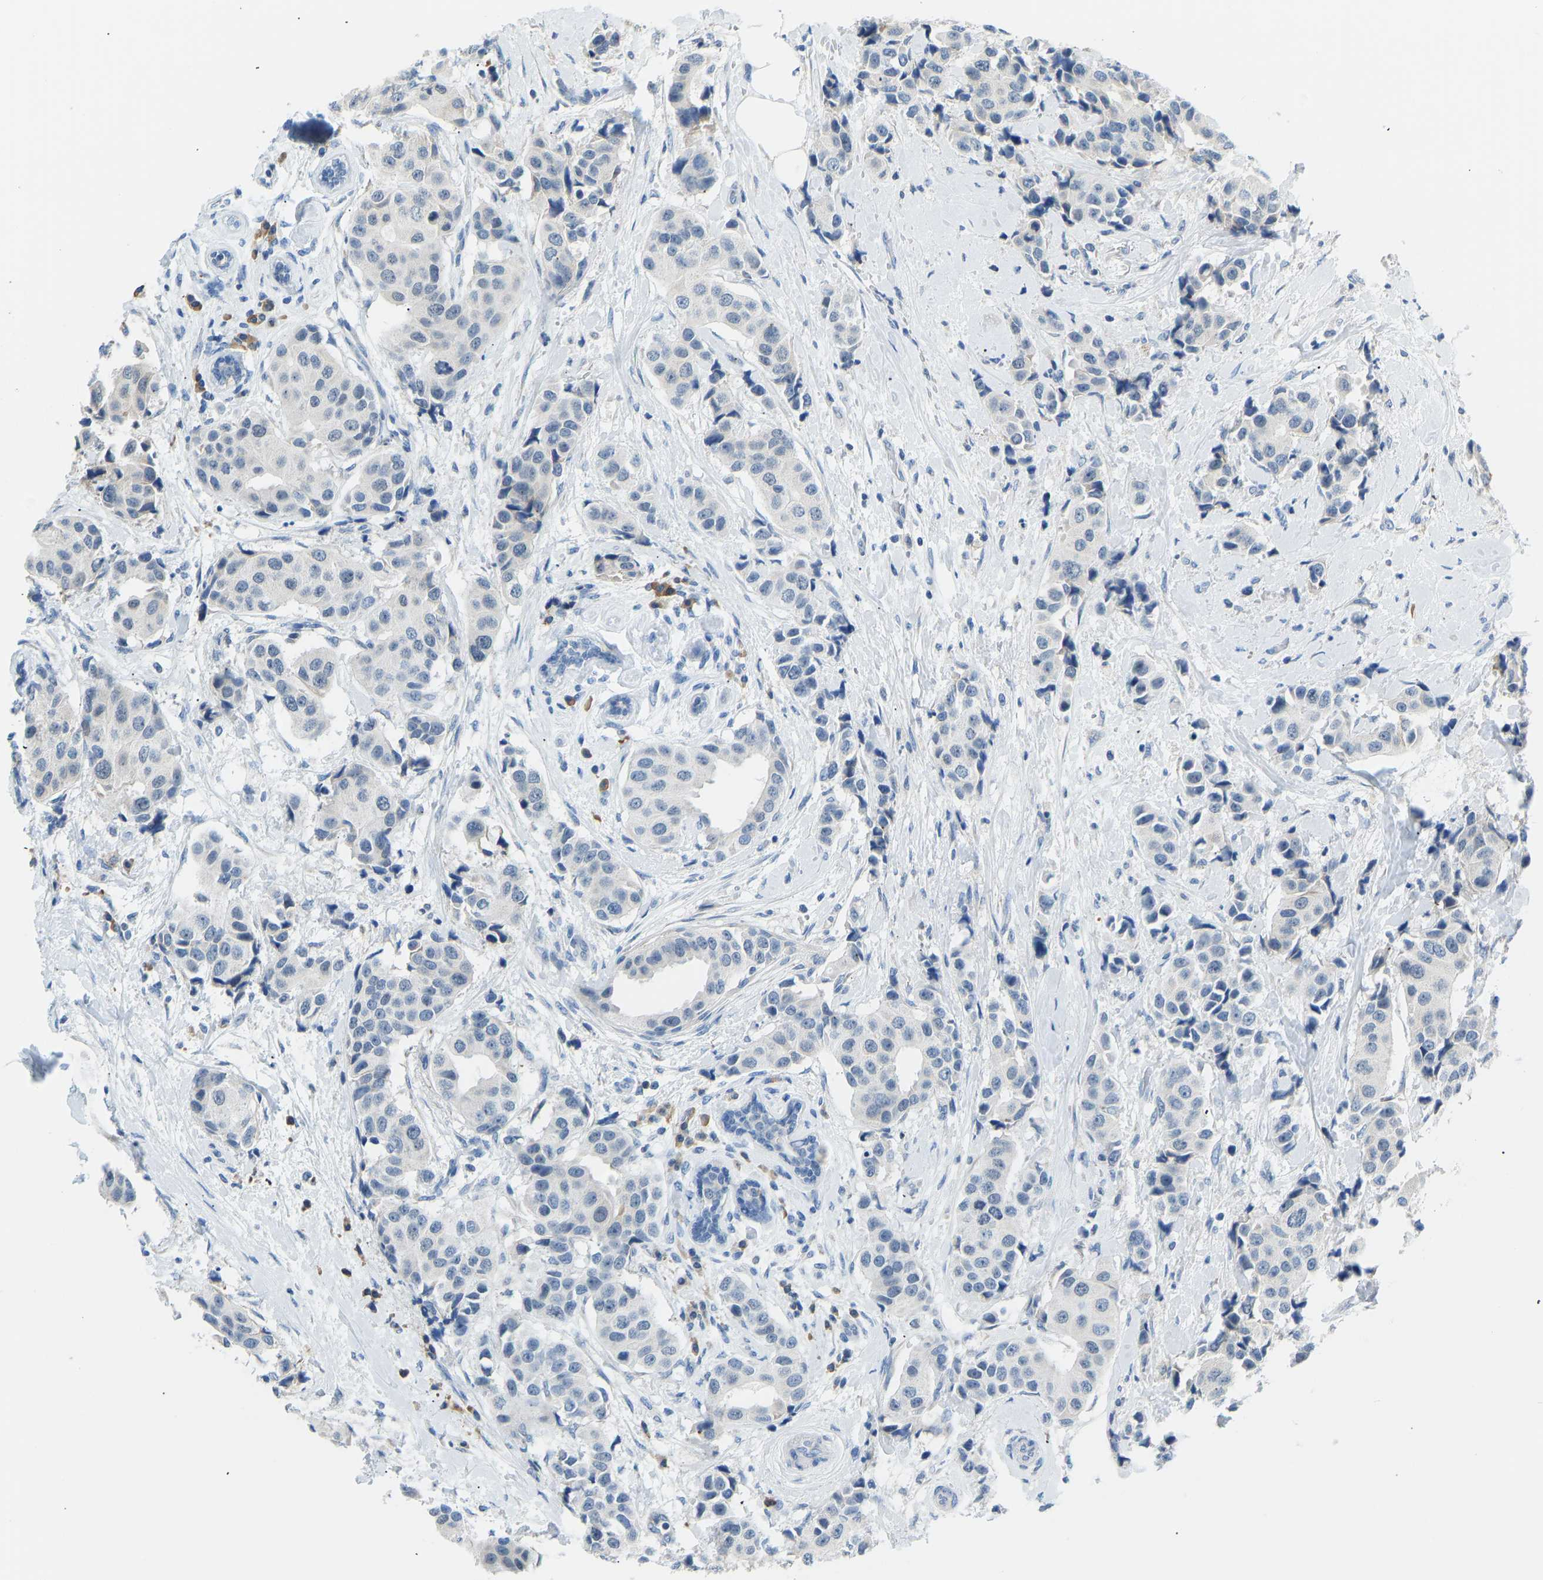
{"staining": {"intensity": "negative", "quantity": "none", "location": "none"}, "tissue": "breast cancer", "cell_type": "Tumor cells", "image_type": "cancer", "snomed": [{"axis": "morphology", "description": "Normal tissue, NOS"}, {"axis": "morphology", "description": "Duct carcinoma"}, {"axis": "topography", "description": "Breast"}], "caption": "Protein analysis of invasive ductal carcinoma (breast) exhibits no significant expression in tumor cells. (DAB (3,3'-diaminobenzidine) IHC visualized using brightfield microscopy, high magnification).", "gene": "VRK1", "patient": {"sex": "female", "age": 39}}